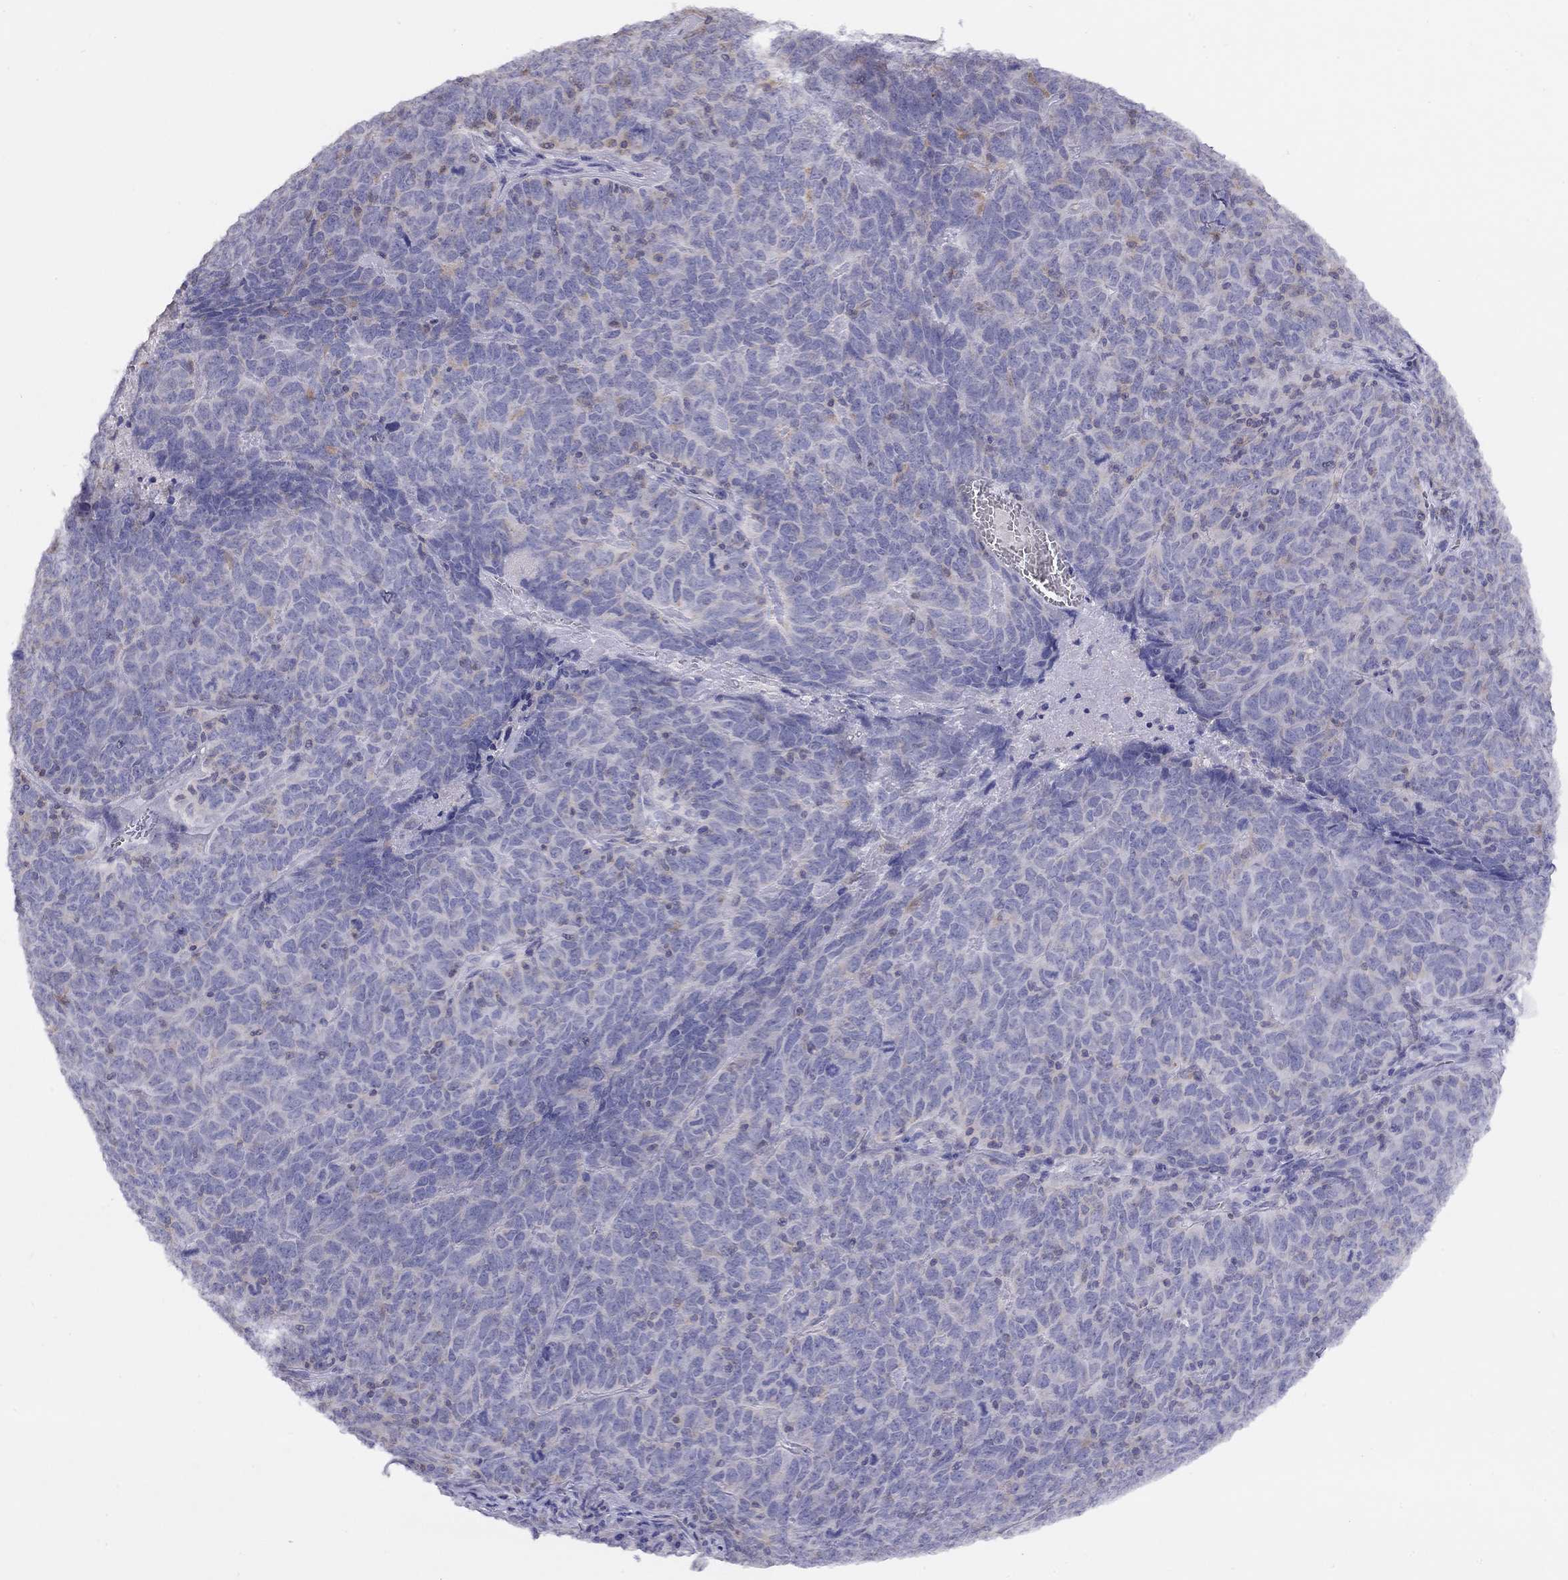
{"staining": {"intensity": "weak", "quantity": "<25%", "location": "cytoplasmic/membranous"}, "tissue": "skin cancer", "cell_type": "Tumor cells", "image_type": "cancer", "snomed": [{"axis": "morphology", "description": "Squamous cell carcinoma, NOS"}, {"axis": "topography", "description": "Skin"}, {"axis": "topography", "description": "Anal"}], "caption": "Photomicrograph shows no significant protein expression in tumor cells of skin cancer (squamous cell carcinoma).", "gene": "CITED1", "patient": {"sex": "female", "age": 51}}